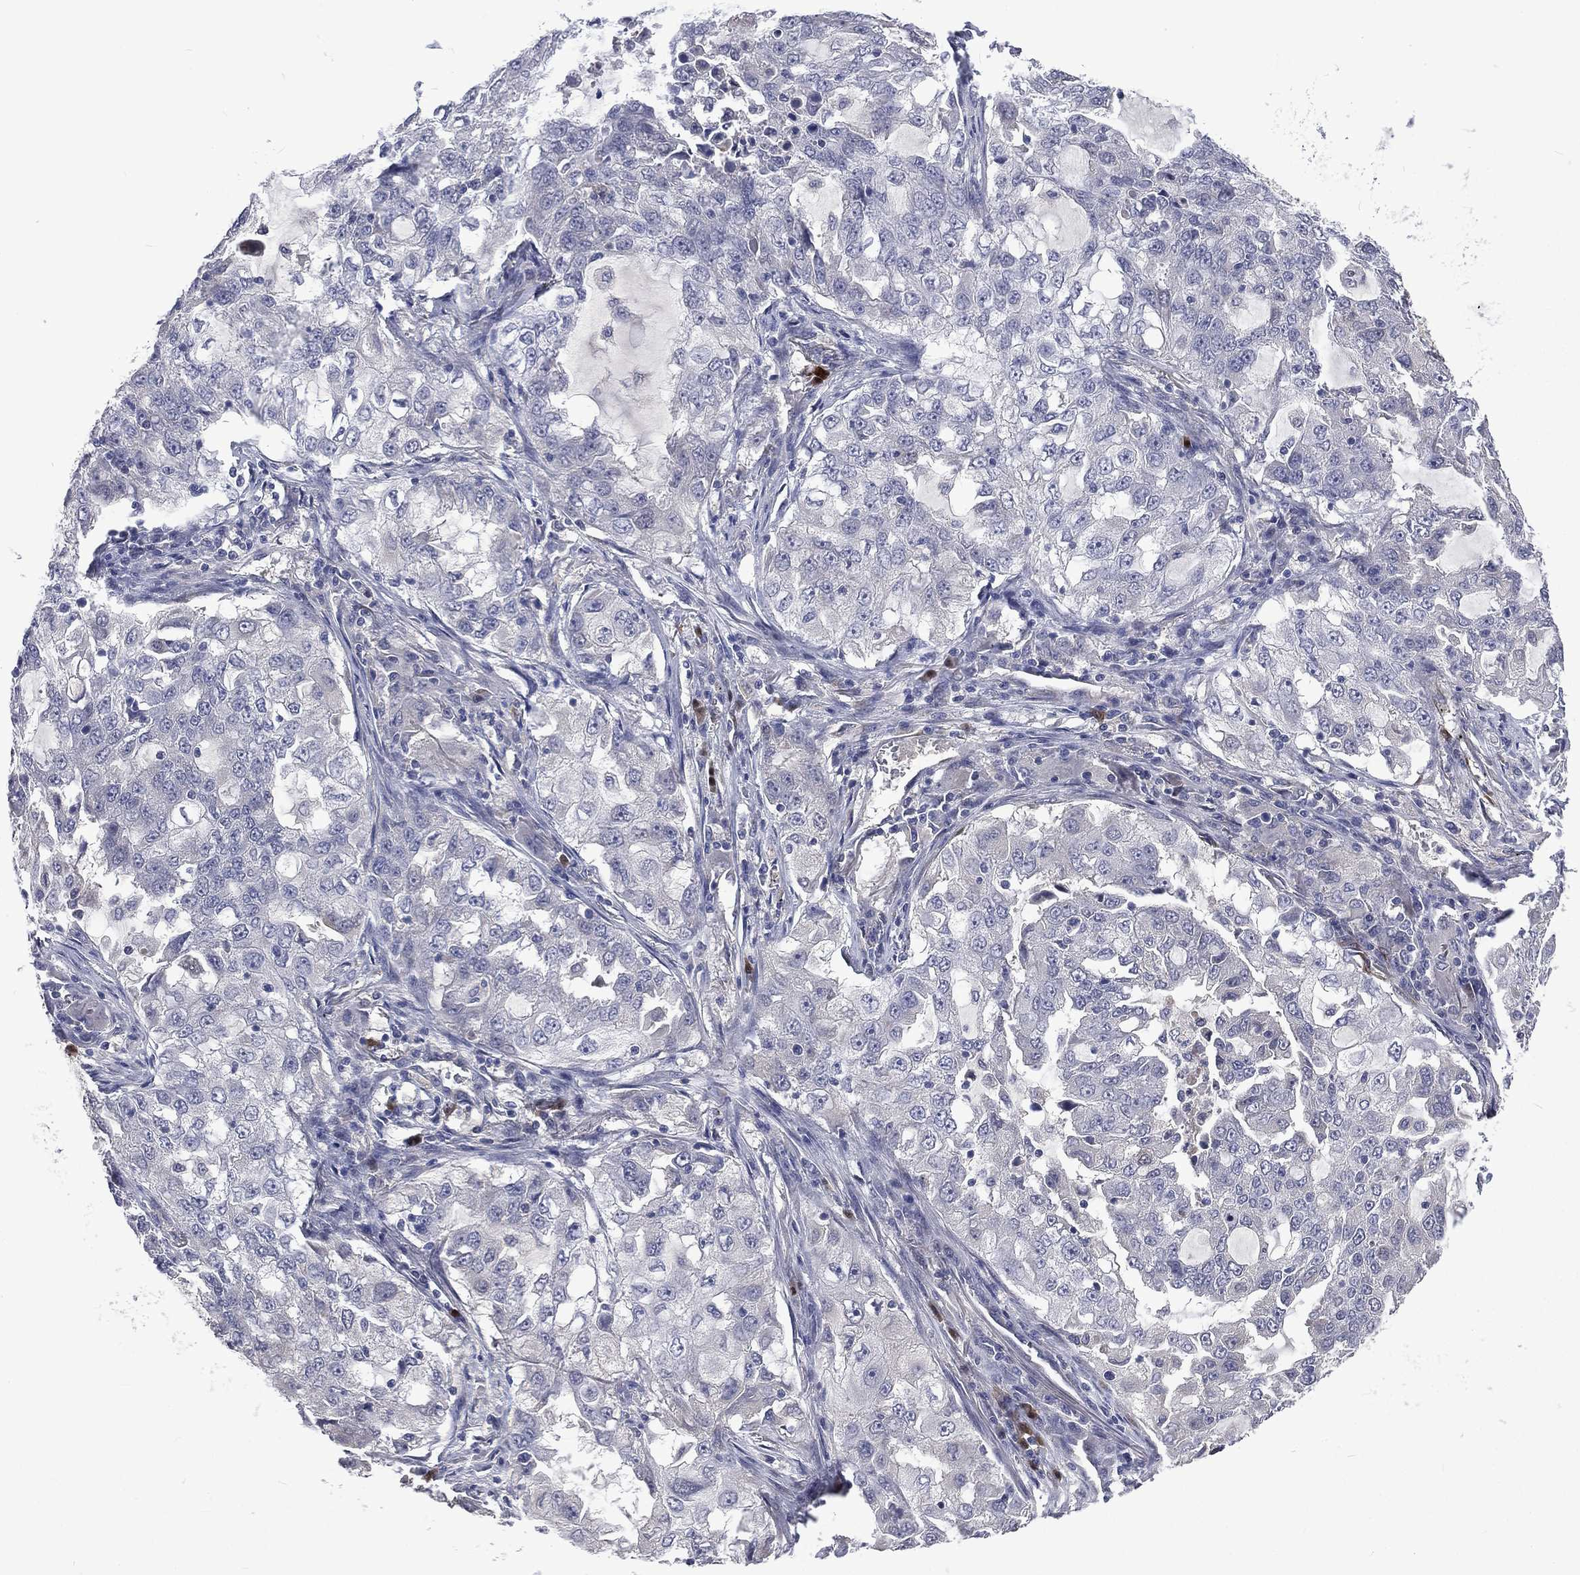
{"staining": {"intensity": "negative", "quantity": "none", "location": "none"}, "tissue": "lung cancer", "cell_type": "Tumor cells", "image_type": "cancer", "snomed": [{"axis": "morphology", "description": "Adenocarcinoma, NOS"}, {"axis": "topography", "description": "Lung"}], "caption": "A micrograph of adenocarcinoma (lung) stained for a protein demonstrates no brown staining in tumor cells.", "gene": "CA12", "patient": {"sex": "female", "age": 61}}